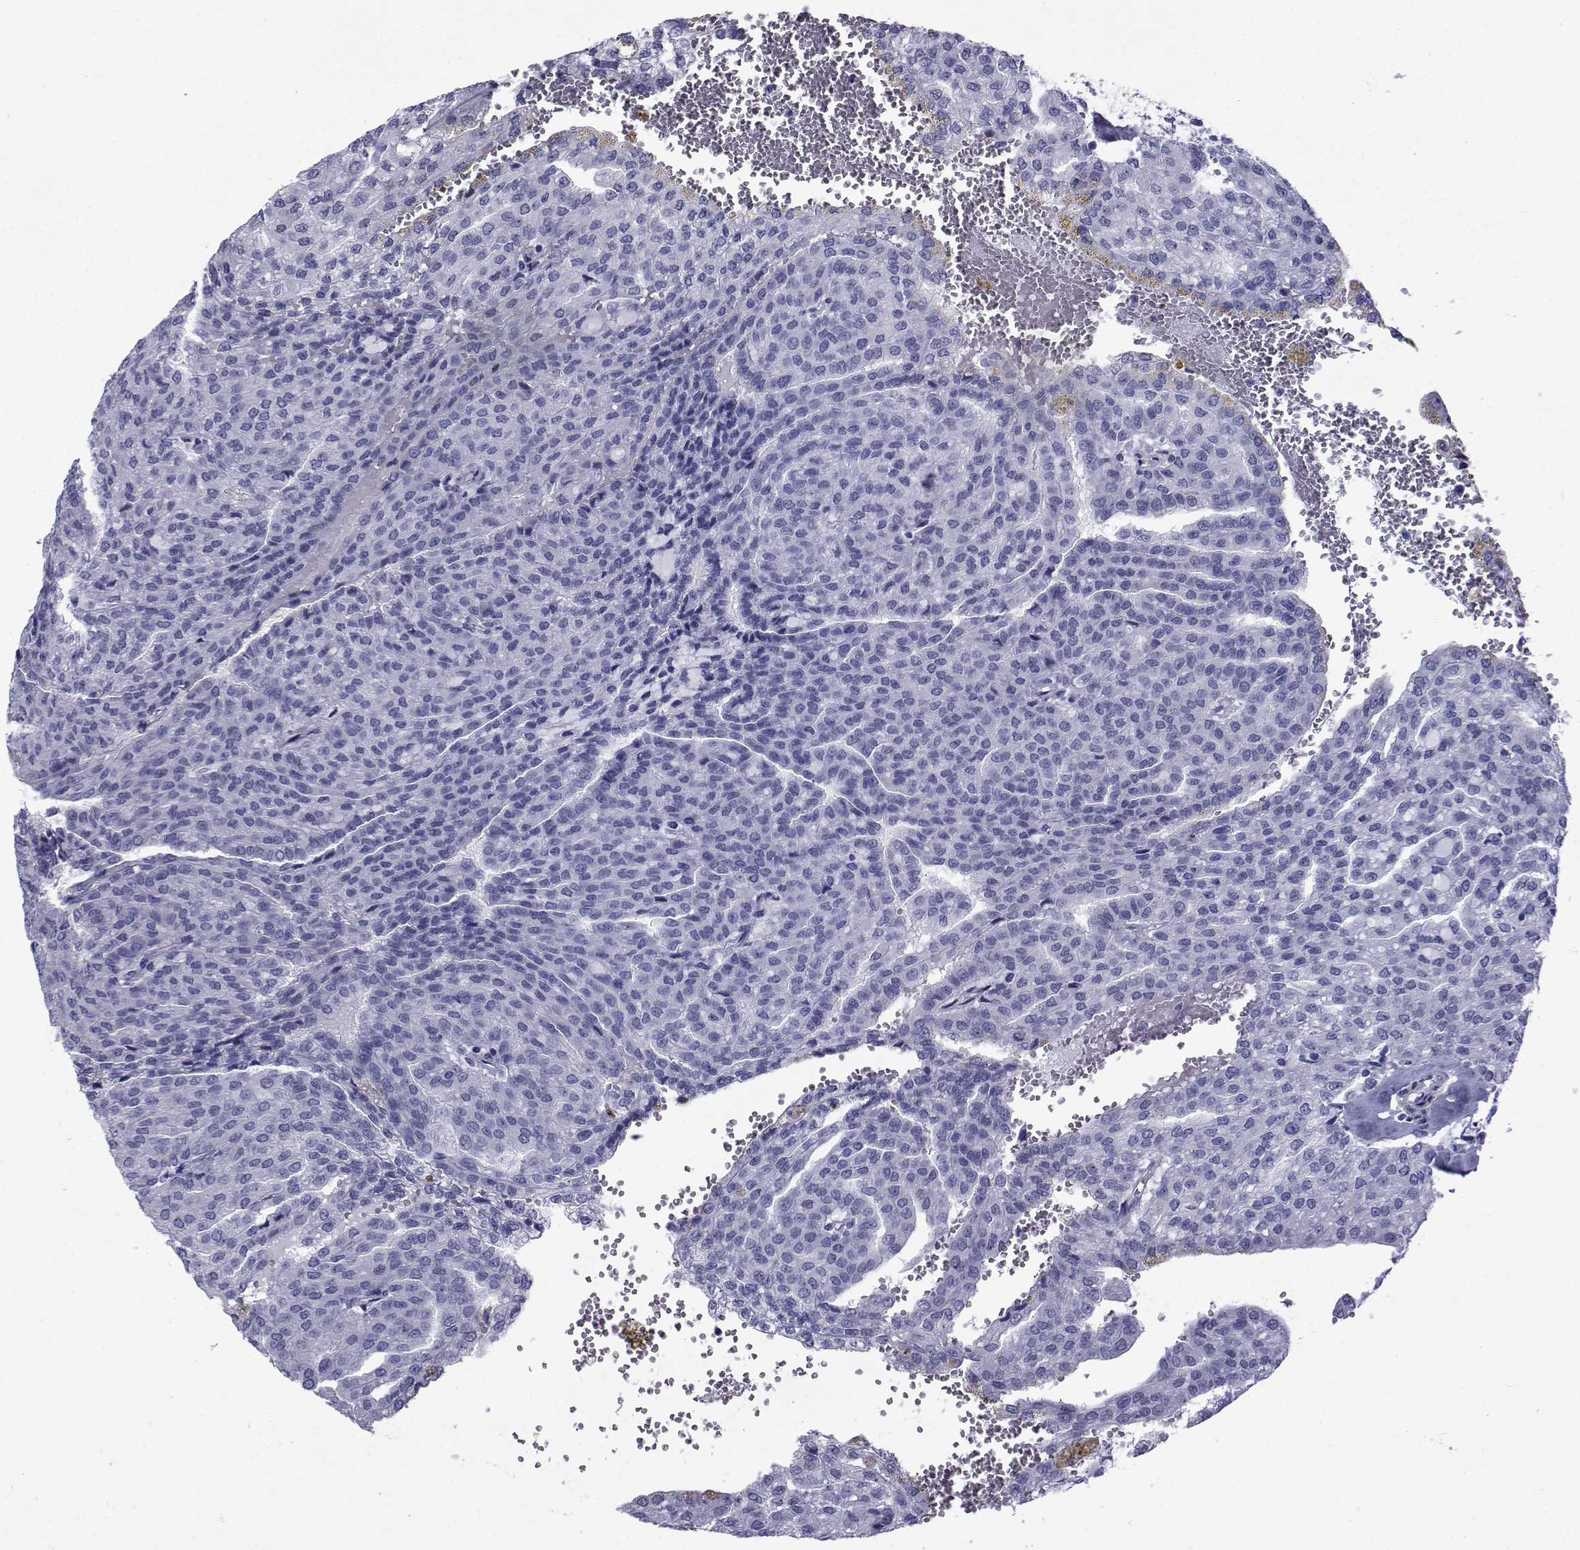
{"staining": {"intensity": "negative", "quantity": "none", "location": "none"}, "tissue": "renal cancer", "cell_type": "Tumor cells", "image_type": "cancer", "snomed": [{"axis": "morphology", "description": "Adenocarcinoma, NOS"}, {"axis": "topography", "description": "Kidney"}], "caption": "Immunohistochemistry histopathology image of human renal cancer (adenocarcinoma) stained for a protein (brown), which shows no staining in tumor cells. Brightfield microscopy of IHC stained with DAB (brown) and hematoxylin (blue), captured at high magnification.", "gene": "SPANXD", "patient": {"sex": "male", "age": 63}}